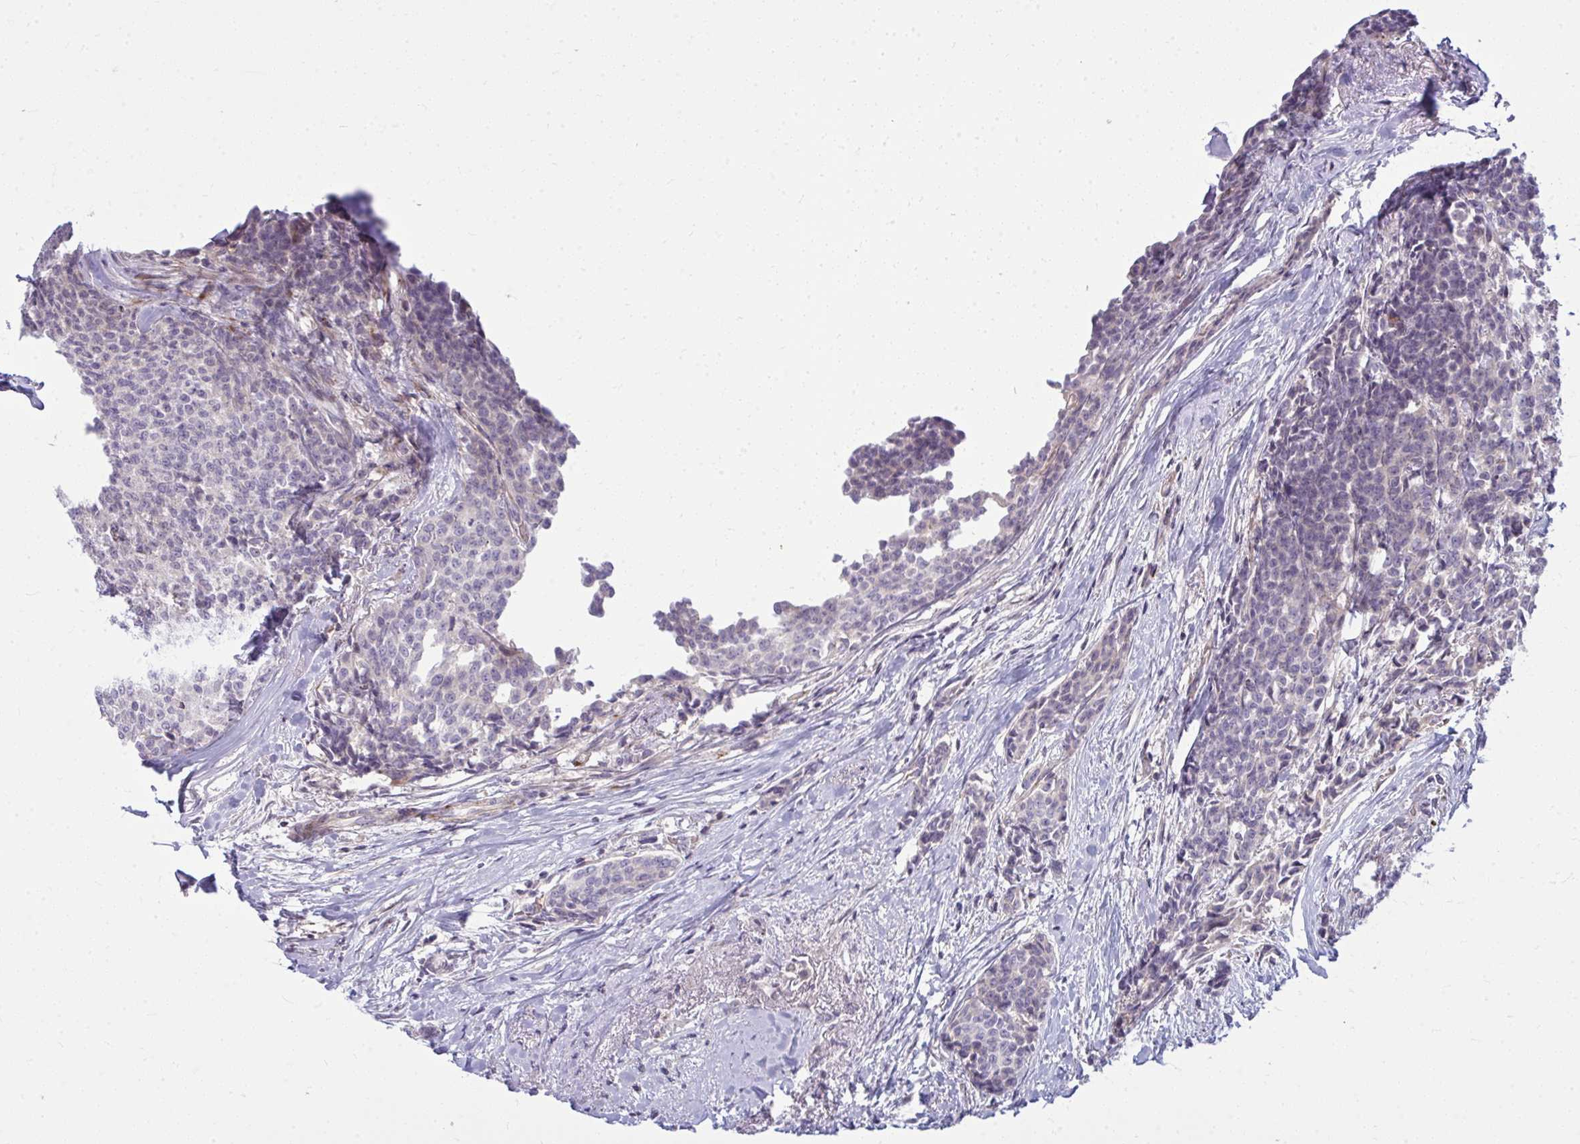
{"staining": {"intensity": "negative", "quantity": "none", "location": "none"}, "tissue": "breast cancer", "cell_type": "Tumor cells", "image_type": "cancer", "snomed": [{"axis": "morphology", "description": "Duct carcinoma"}, {"axis": "topography", "description": "Breast"}], "caption": "A histopathology image of human intraductal carcinoma (breast) is negative for staining in tumor cells. The staining was performed using DAB (3,3'-diaminobenzidine) to visualize the protein expression in brown, while the nuclei were stained in blue with hematoxylin (Magnification: 20x).", "gene": "SLC14A1", "patient": {"sex": "female", "age": 91}}